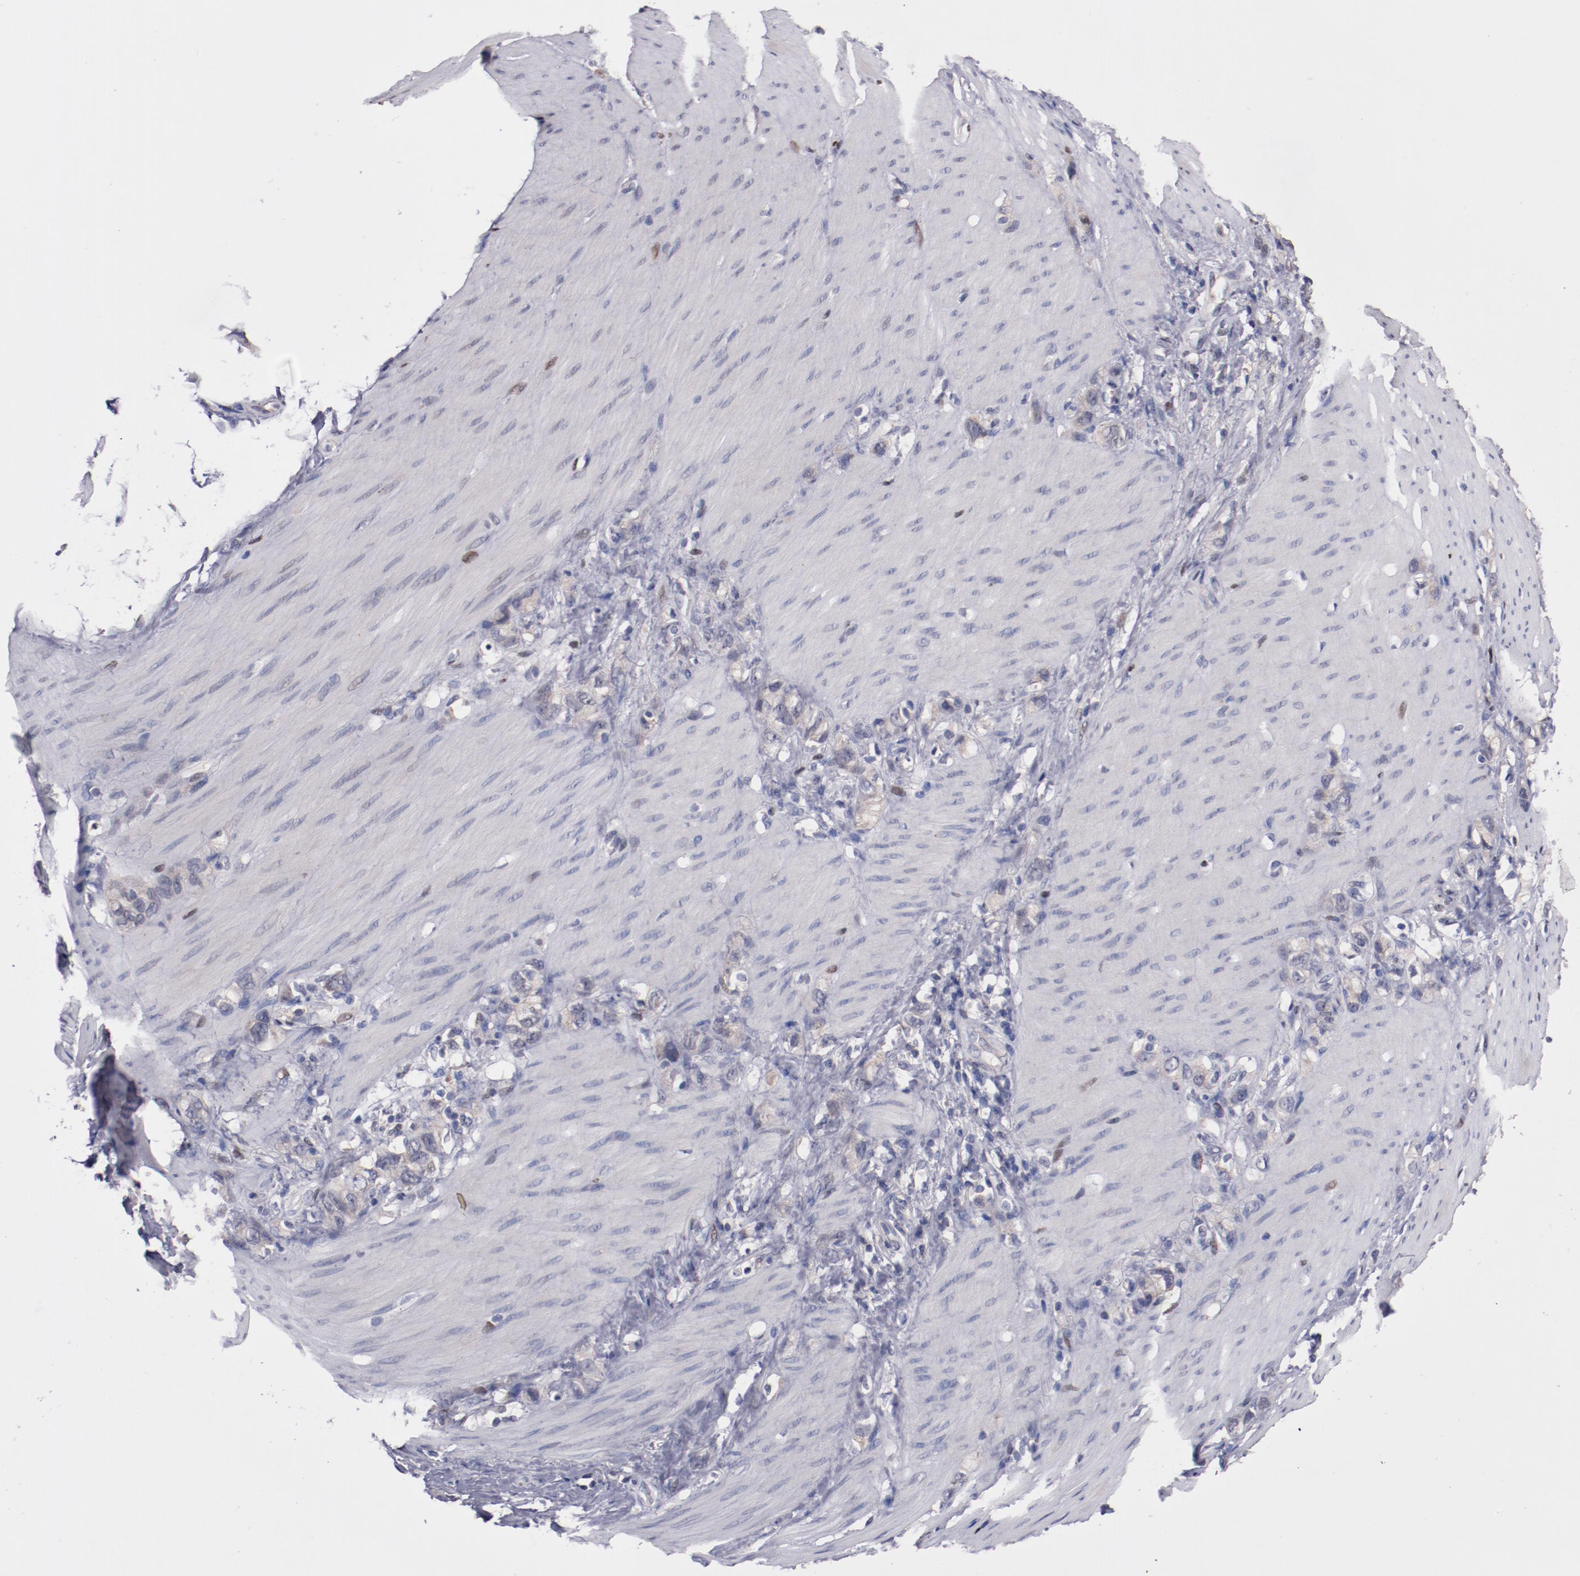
{"staining": {"intensity": "weak", "quantity": "<25%", "location": "cytoplasmic/membranous"}, "tissue": "stomach cancer", "cell_type": "Tumor cells", "image_type": "cancer", "snomed": [{"axis": "morphology", "description": "Normal tissue, NOS"}, {"axis": "morphology", "description": "Adenocarcinoma, NOS"}, {"axis": "morphology", "description": "Adenocarcinoma, High grade"}, {"axis": "topography", "description": "Stomach, upper"}, {"axis": "topography", "description": "Stomach"}], "caption": "Immunohistochemistry photomicrograph of human stomach cancer stained for a protein (brown), which demonstrates no staining in tumor cells.", "gene": "FAM81A", "patient": {"sex": "female", "age": 65}}